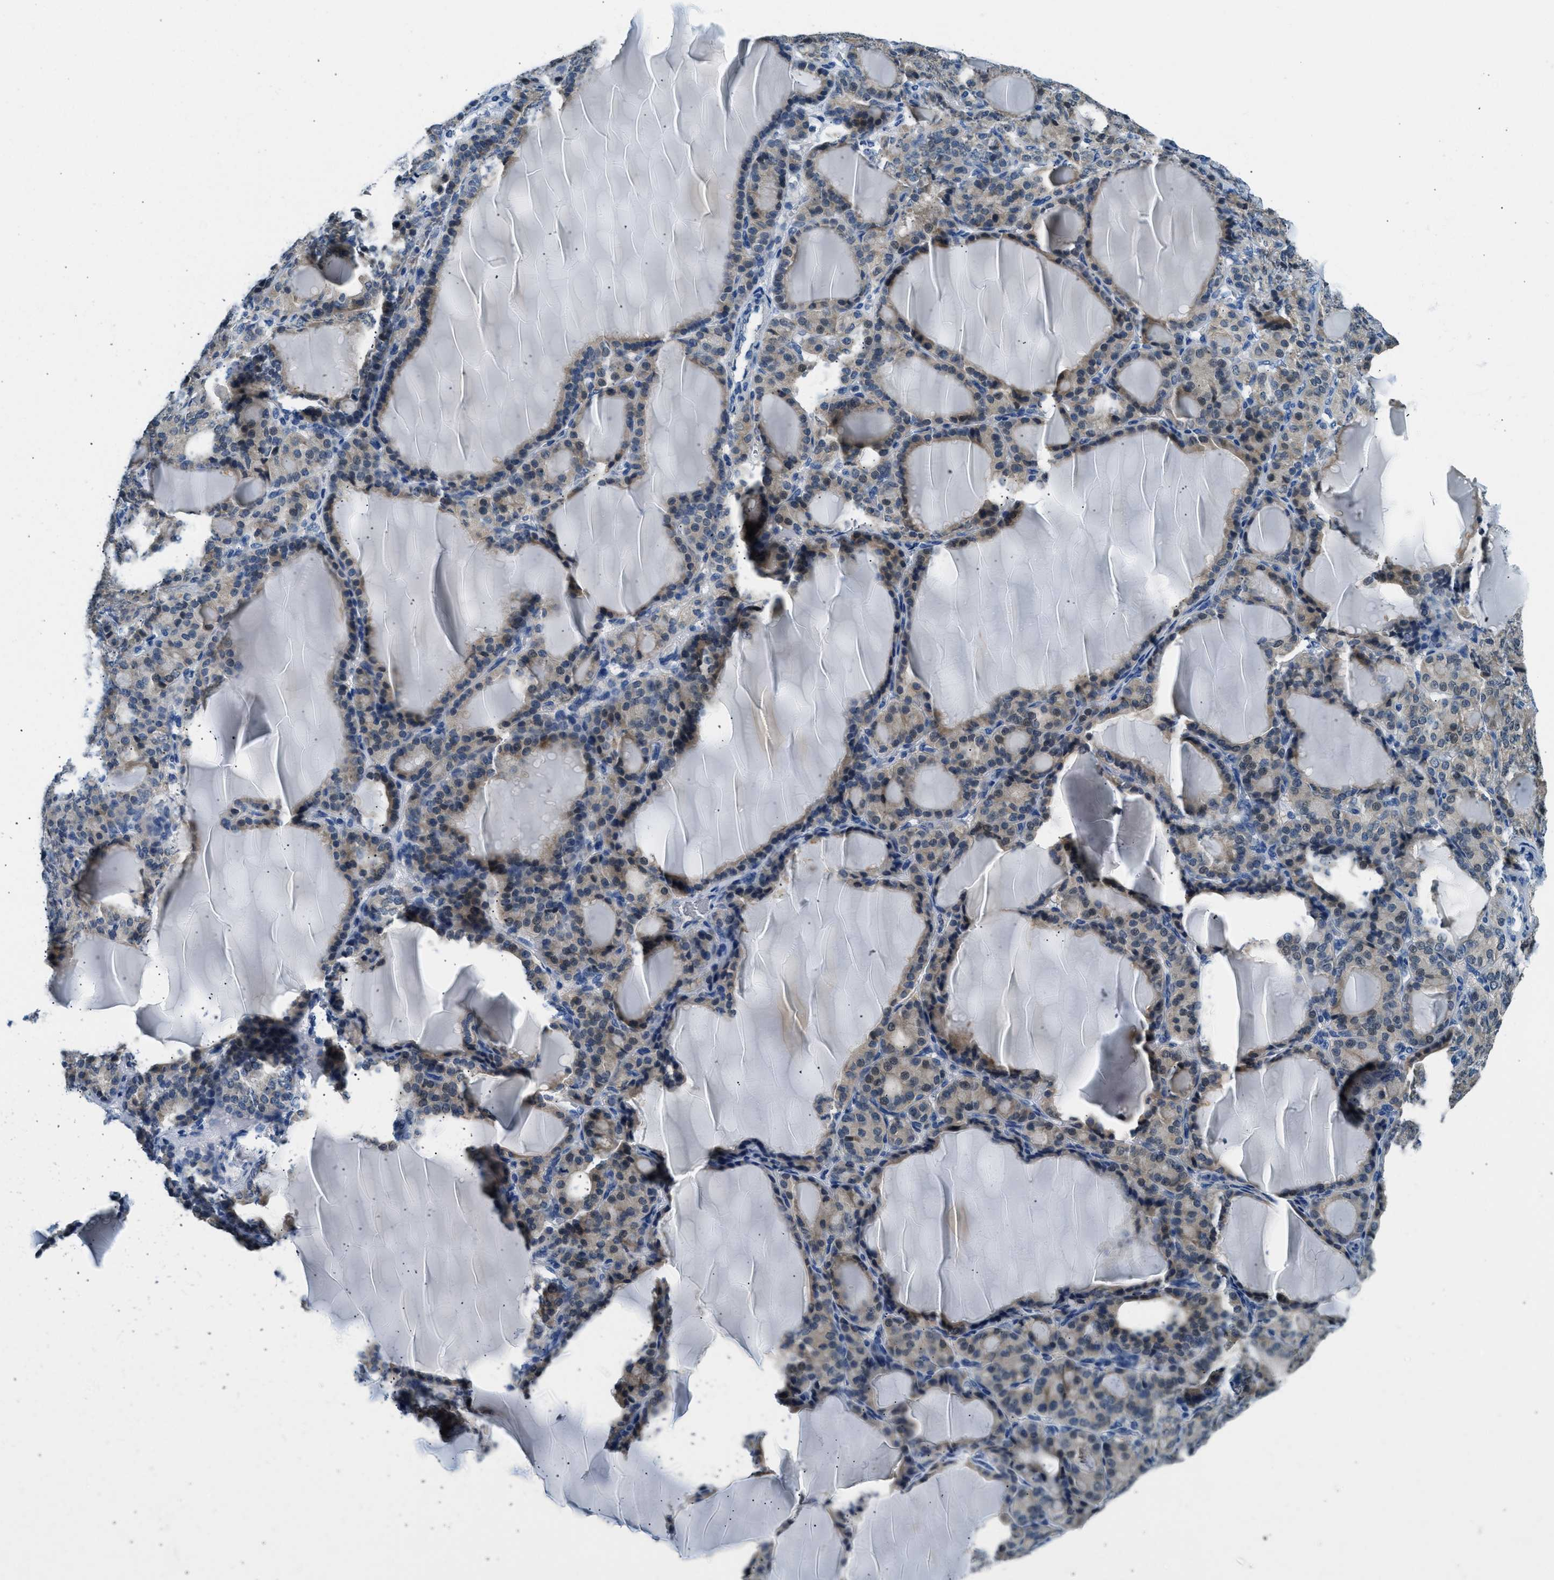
{"staining": {"intensity": "weak", "quantity": ">75%", "location": "cytoplasmic/membranous"}, "tissue": "thyroid gland", "cell_type": "Glandular cells", "image_type": "normal", "snomed": [{"axis": "morphology", "description": "Normal tissue, NOS"}, {"axis": "topography", "description": "Thyroid gland"}], "caption": "Protein analysis of unremarkable thyroid gland shows weak cytoplasmic/membranous expression in about >75% of glandular cells.", "gene": "CLDN18", "patient": {"sex": "female", "age": 28}}